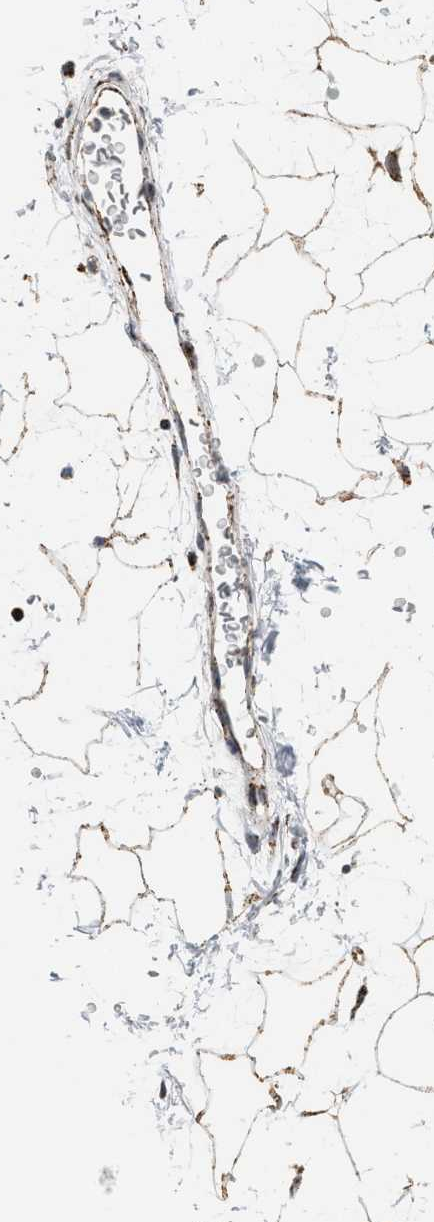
{"staining": {"intensity": "moderate", "quantity": ">75%", "location": "cytoplasmic/membranous"}, "tissue": "adipose tissue", "cell_type": "Adipocytes", "image_type": "normal", "snomed": [{"axis": "morphology", "description": "Normal tissue, NOS"}, {"axis": "topography", "description": "Soft tissue"}], "caption": "This histopathology image shows unremarkable adipose tissue stained with immunohistochemistry (IHC) to label a protein in brown. The cytoplasmic/membranous of adipocytes show moderate positivity for the protein. Nuclei are counter-stained blue.", "gene": "CHN2", "patient": {"sex": "male", "age": 72}}